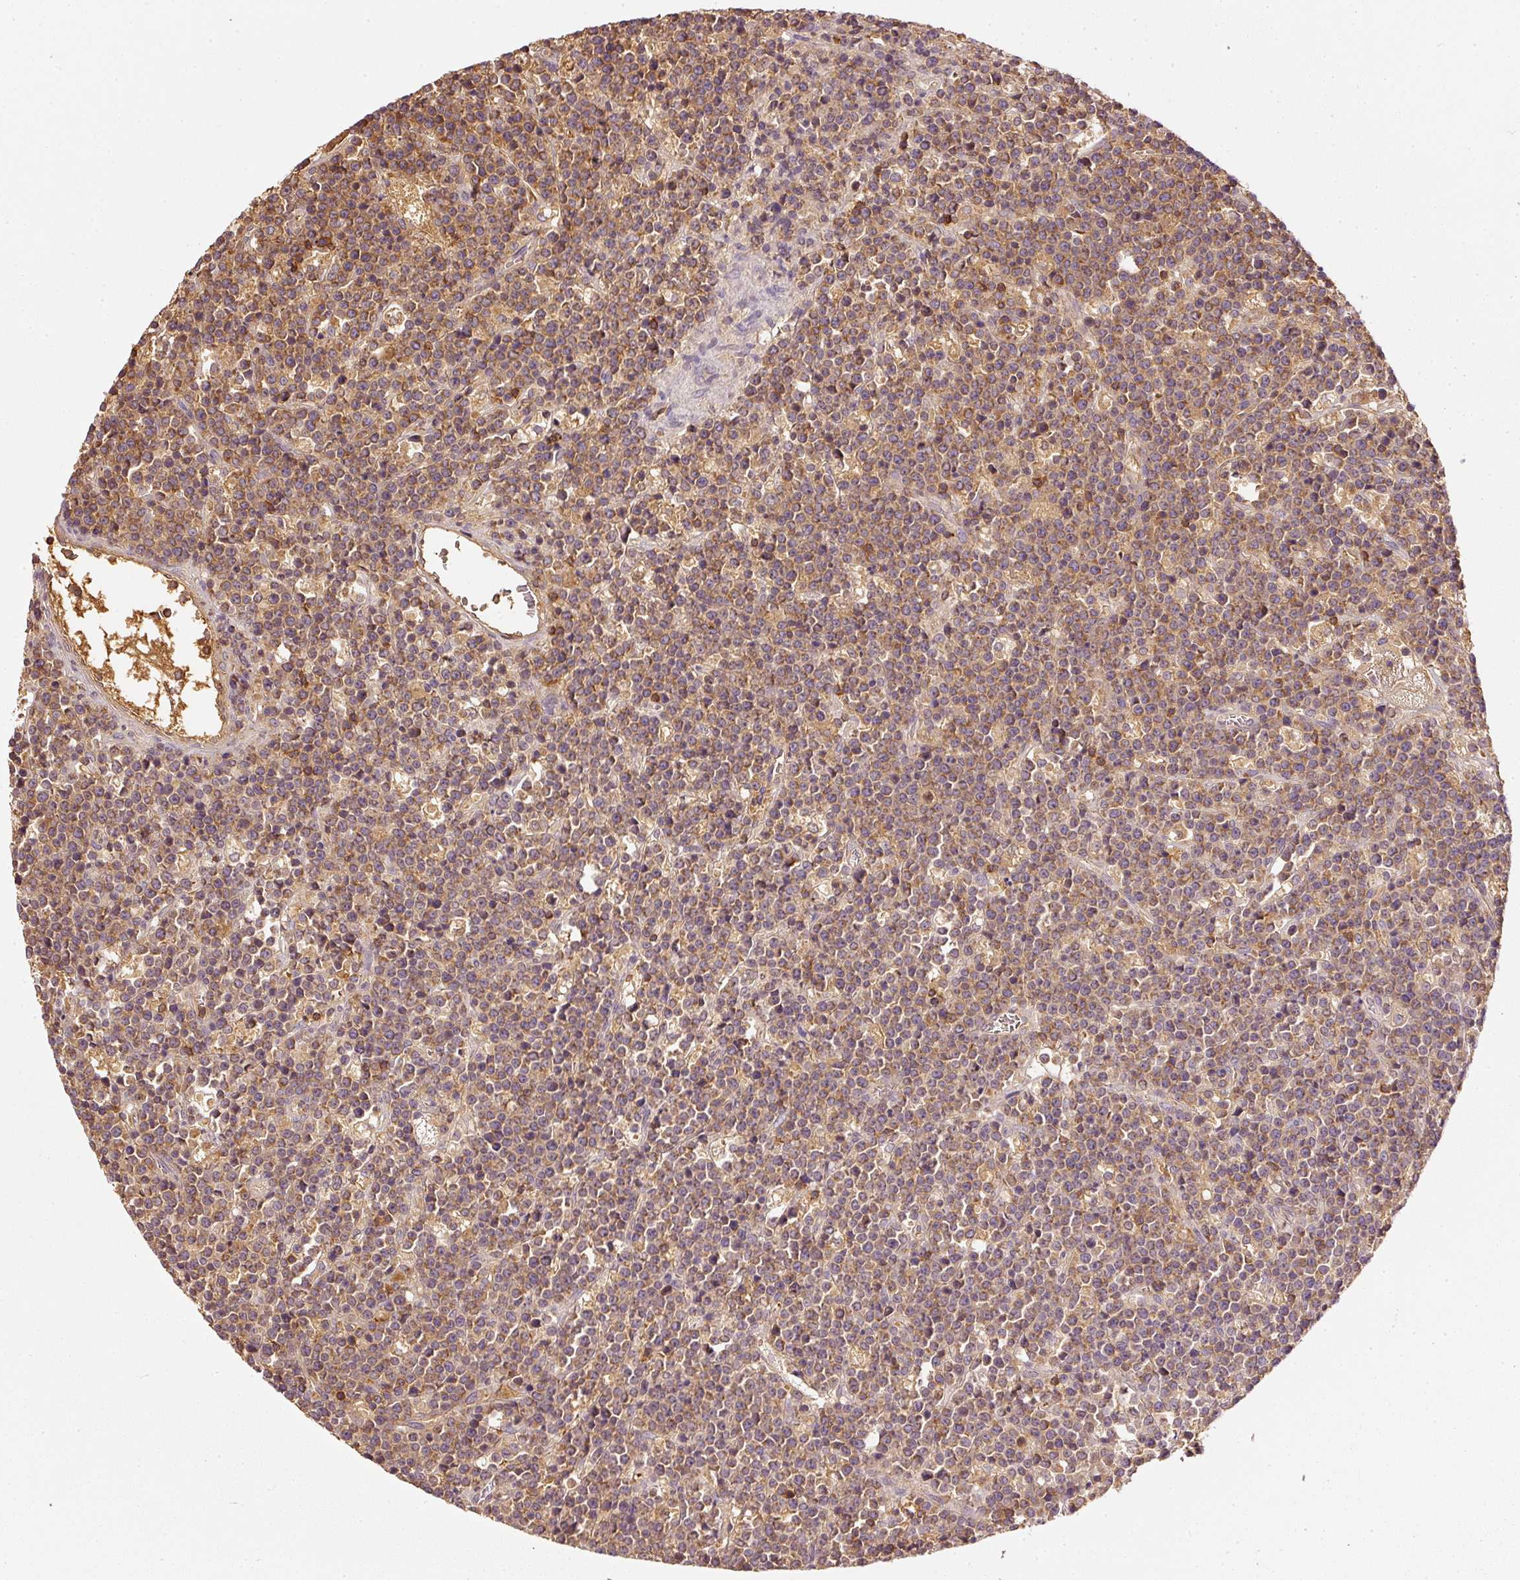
{"staining": {"intensity": "moderate", "quantity": ">75%", "location": "cytoplasmic/membranous"}, "tissue": "lymphoma", "cell_type": "Tumor cells", "image_type": "cancer", "snomed": [{"axis": "morphology", "description": "Malignant lymphoma, non-Hodgkin's type, High grade"}, {"axis": "topography", "description": "Ovary"}], "caption": "Approximately >75% of tumor cells in malignant lymphoma, non-Hodgkin's type (high-grade) exhibit moderate cytoplasmic/membranous protein expression as visualized by brown immunohistochemical staining.", "gene": "EVL", "patient": {"sex": "female", "age": 56}}